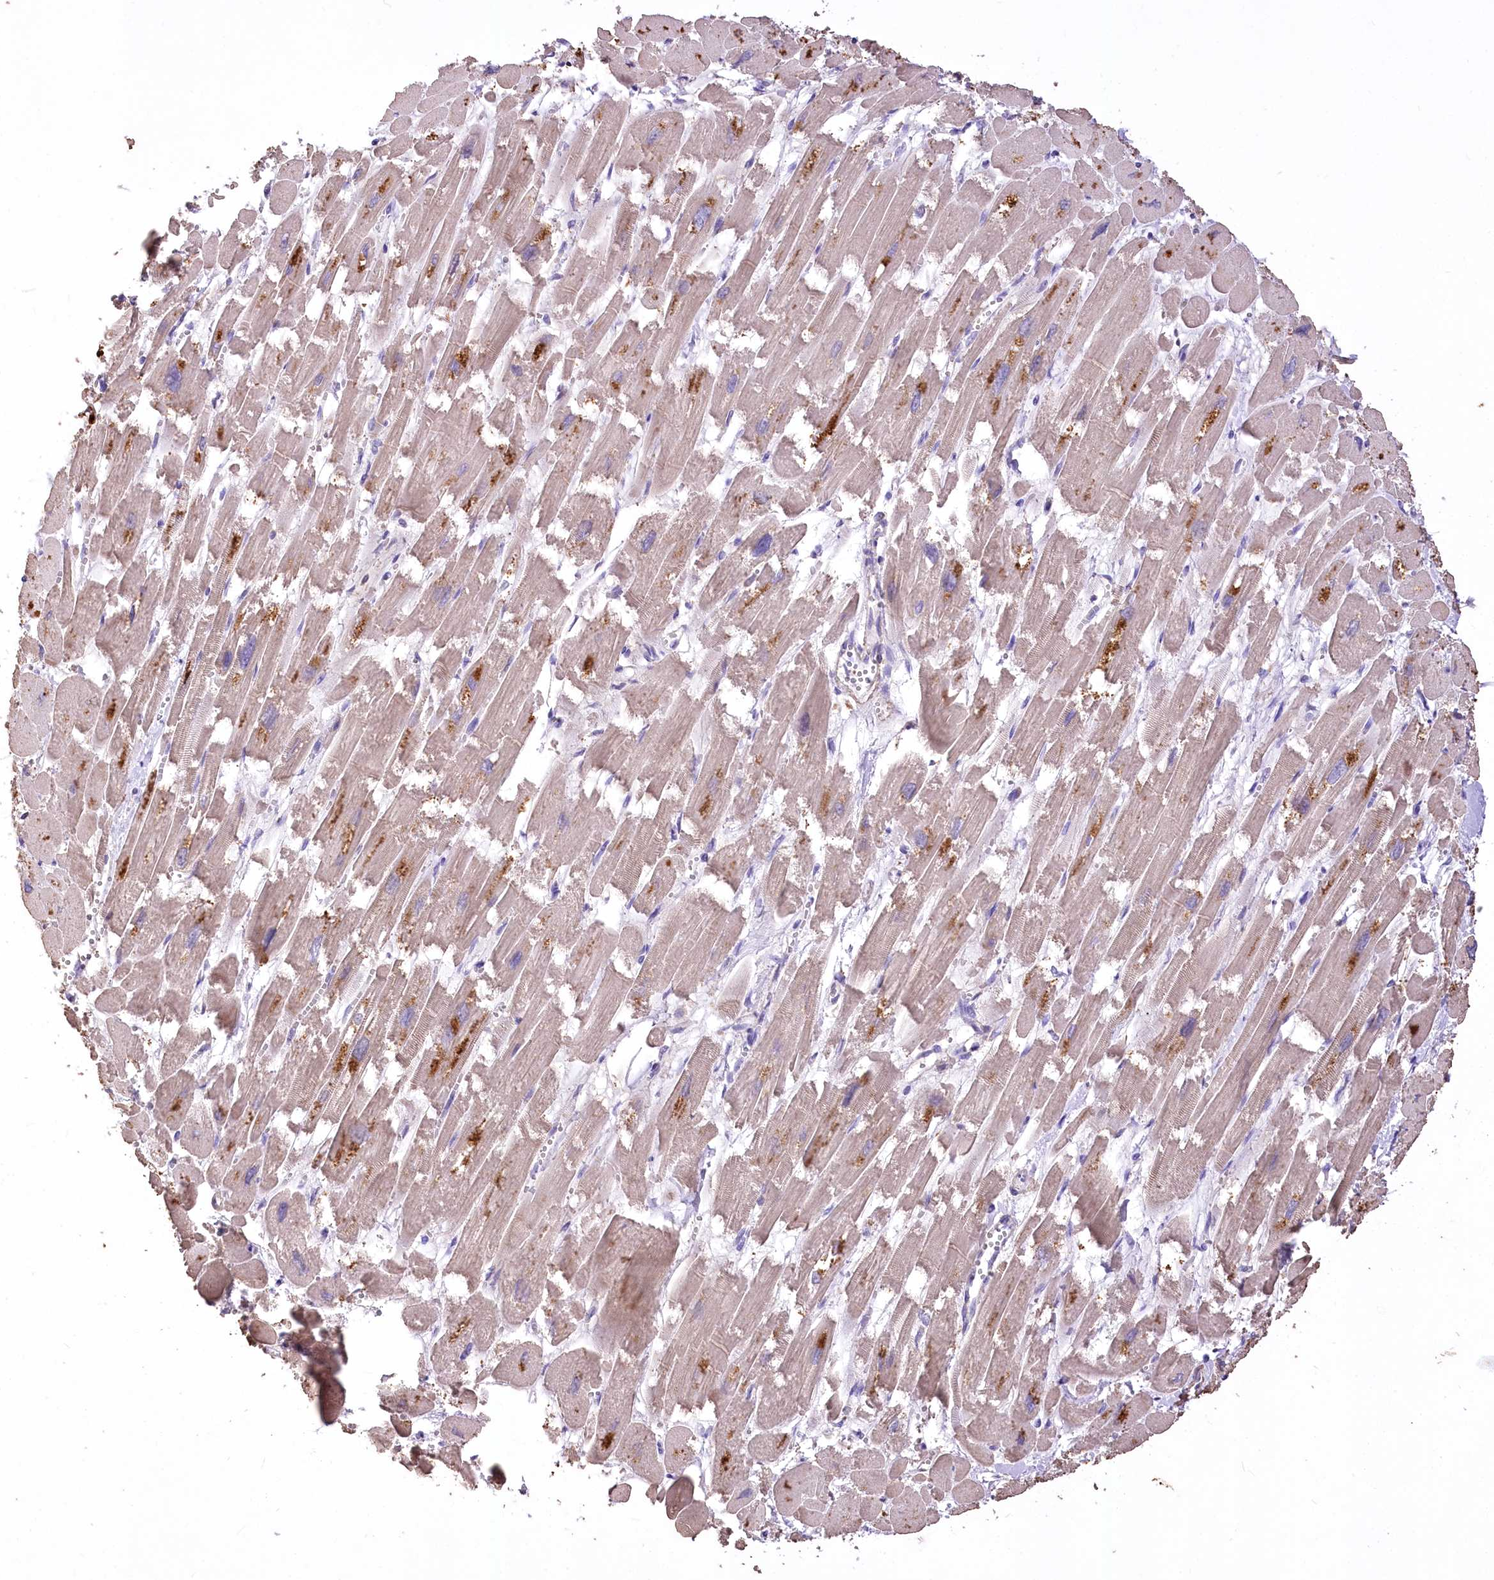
{"staining": {"intensity": "weak", "quantity": ">75%", "location": "cytoplasmic/membranous"}, "tissue": "heart muscle", "cell_type": "Cardiomyocytes", "image_type": "normal", "snomed": [{"axis": "morphology", "description": "Normal tissue, NOS"}, {"axis": "topography", "description": "Heart"}], "caption": "Immunohistochemistry photomicrograph of benign heart muscle: human heart muscle stained using immunohistochemistry (IHC) shows low levels of weak protein expression localized specifically in the cytoplasmic/membranous of cardiomyocytes, appearing as a cytoplasmic/membranous brown color.", "gene": "PCYOX1L", "patient": {"sex": "male", "age": 54}}